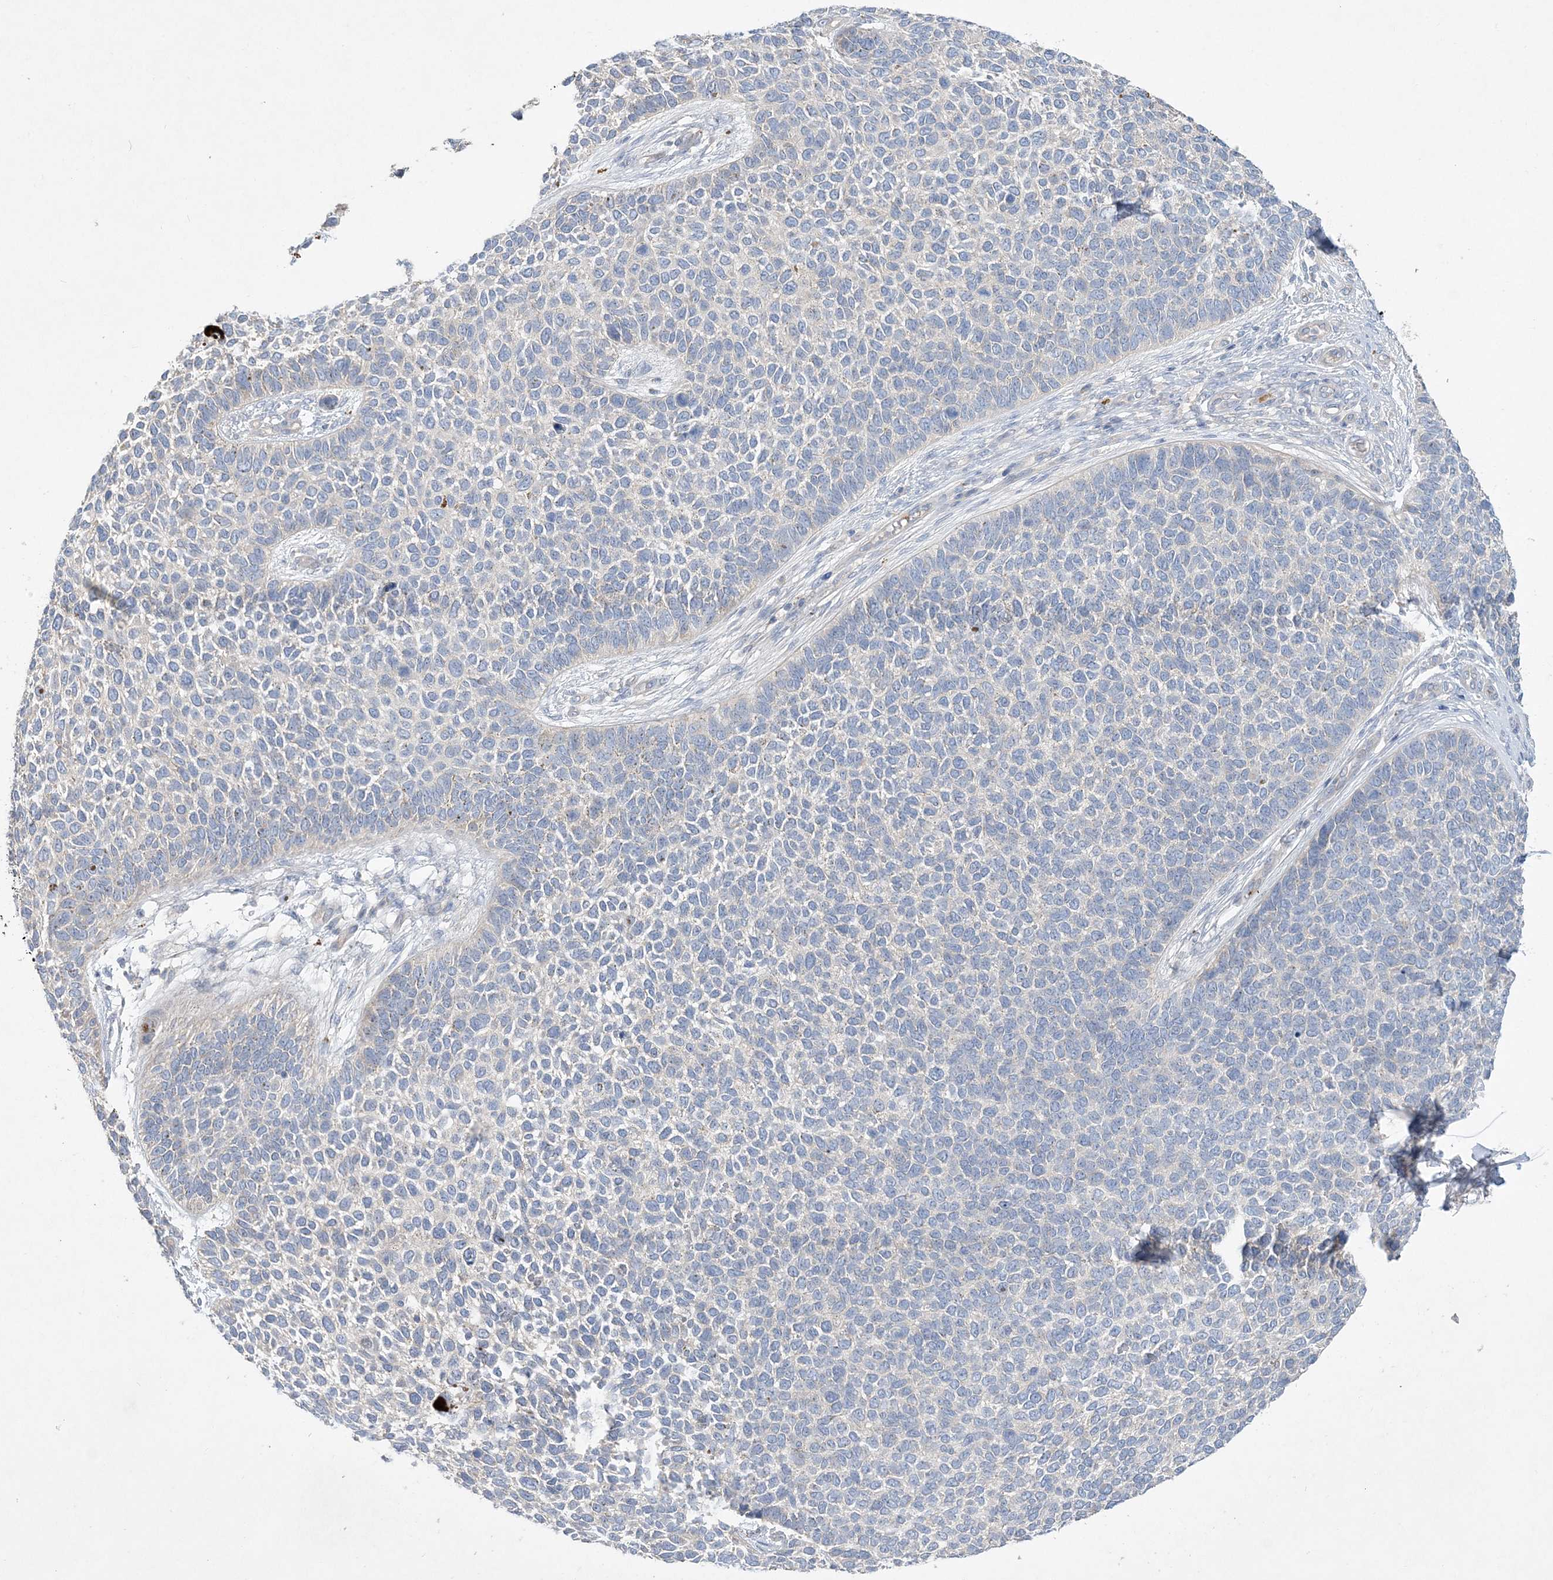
{"staining": {"intensity": "negative", "quantity": "none", "location": "none"}, "tissue": "skin cancer", "cell_type": "Tumor cells", "image_type": "cancer", "snomed": [{"axis": "morphology", "description": "Basal cell carcinoma"}, {"axis": "topography", "description": "Skin"}], "caption": "The photomicrograph displays no significant positivity in tumor cells of skin cancer (basal cell carcinoma).", "gene": "ADCK2", "patient": {"sex": "female", "age": 84}}